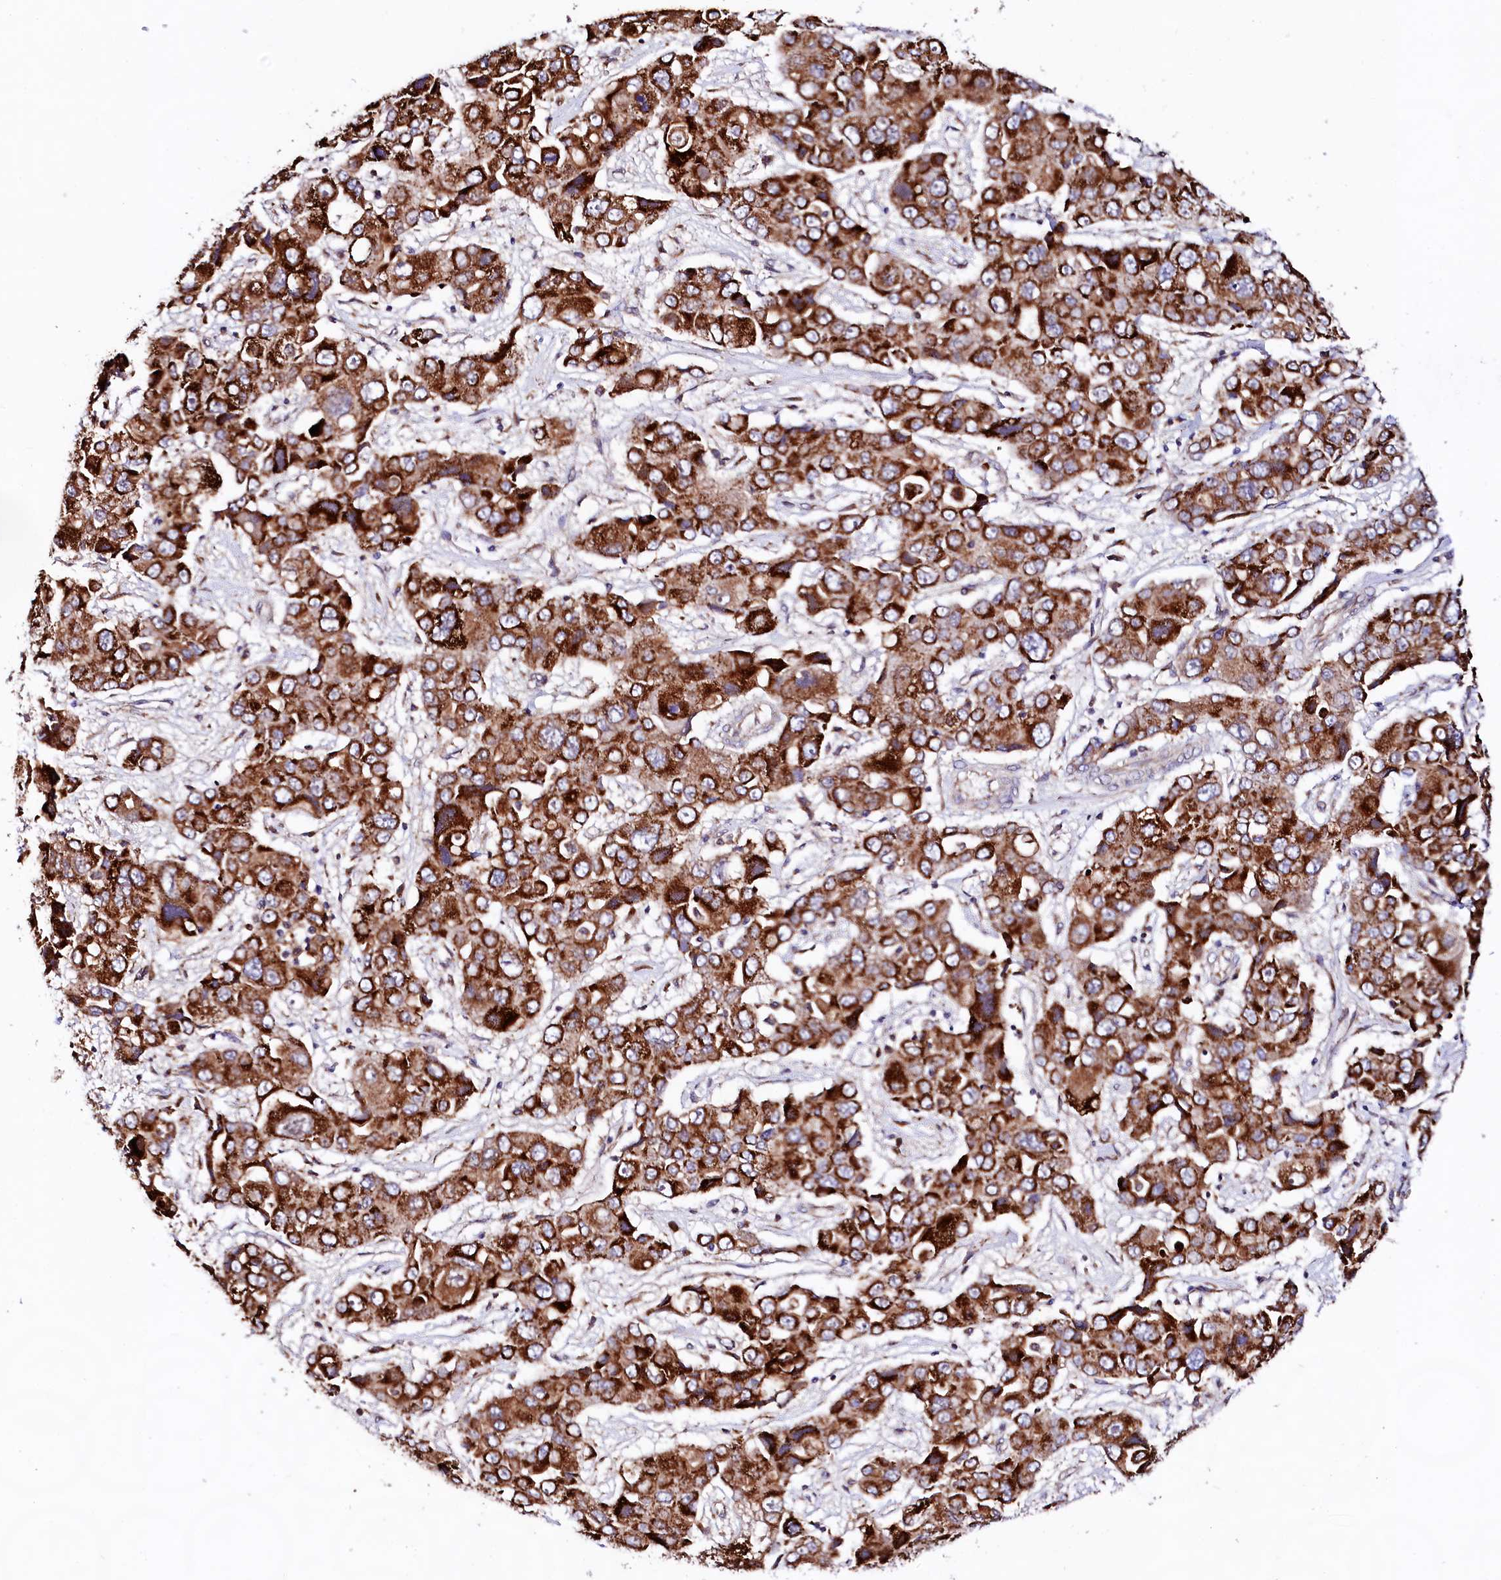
{"staining": {"intensity": "strong", "quantity": ">75%", "location": "cytoplasmic/membranous"}, "tissue": "liver cancer", "cell_type": "Tumor cells", "image_type": "cancer", "snomed": [{"axis": "morphology", "description": "Cholangiocarcinoma"}, {"axis": "topography", "description": "Liver"}], "caption": "High-power microscopy captured an immunohistochemistry histopathology image of liver cholangiocarcinoma, revealing strong cytoplasmic/membranous expression in approximately >75% of tumor cells. (DAB (3,3'-diaminobenzidine) IHC with brightfield microscopy, high magnification).", "gene": "UBE3C", "patient": {"sex": "male", "age": 67}}